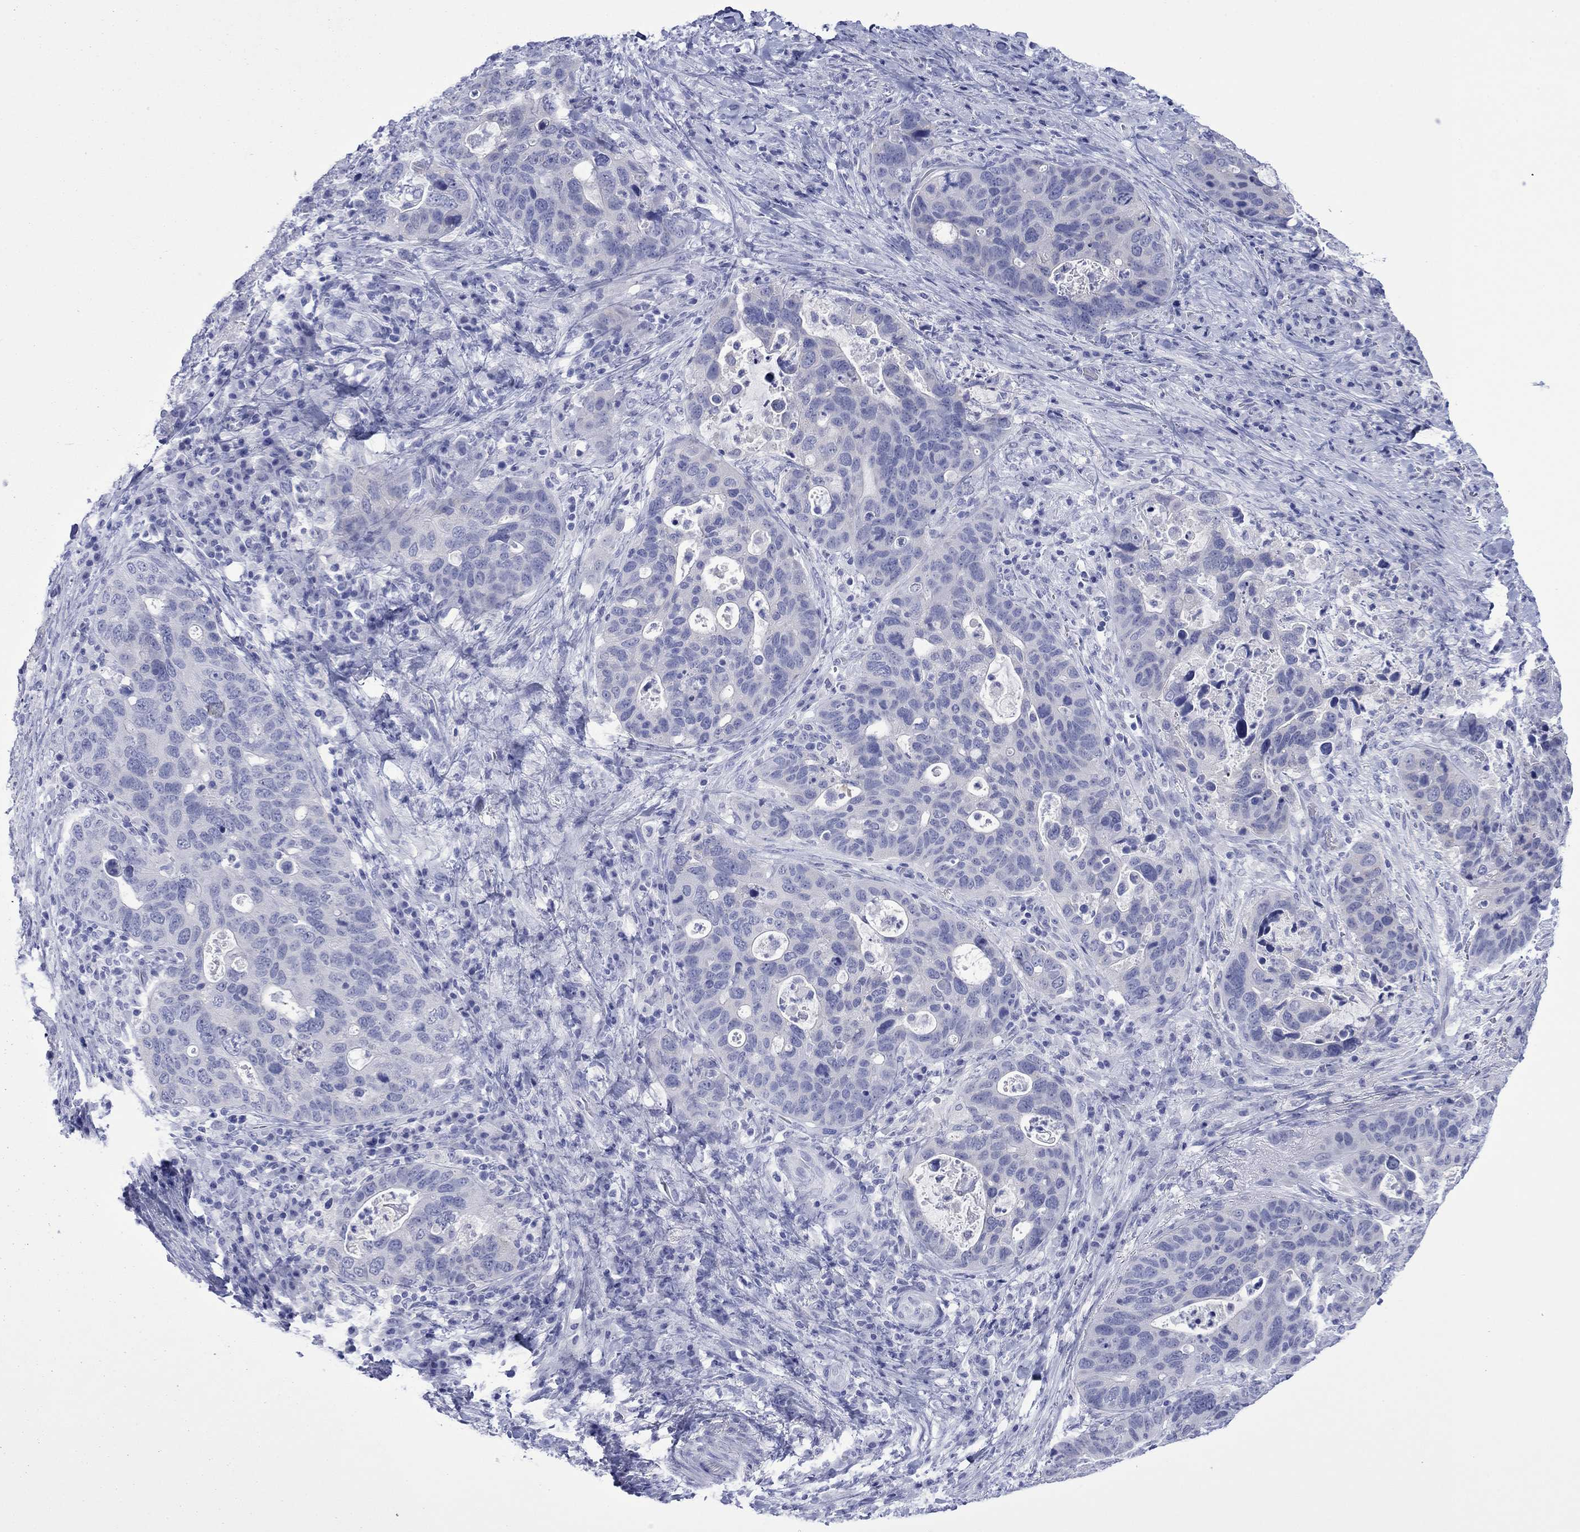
{"staining": {"intensity": "negative", "quantity": "none", "location": "none"}, "tissue": "stomach cancer", "cell_type": "Tumor cells", "image_type": "cancer", "snomed": [{"axis": "morphology", "description": "Adenocarcinoma, NOS"}, {"axis": "topography", "description": "Stomach"}], "caption": "Immunohistochemical staining of human adenocarcinoma (stomach) shows no significant positivity in tumor cells. The staining was performed using DAB to visualize the protein expression in brown, while the nuclei were stained in blue with hematoxylin (Magnification: 20x).", "gene": "MLANA", "patient": {"sex": "male", "age": 54}}